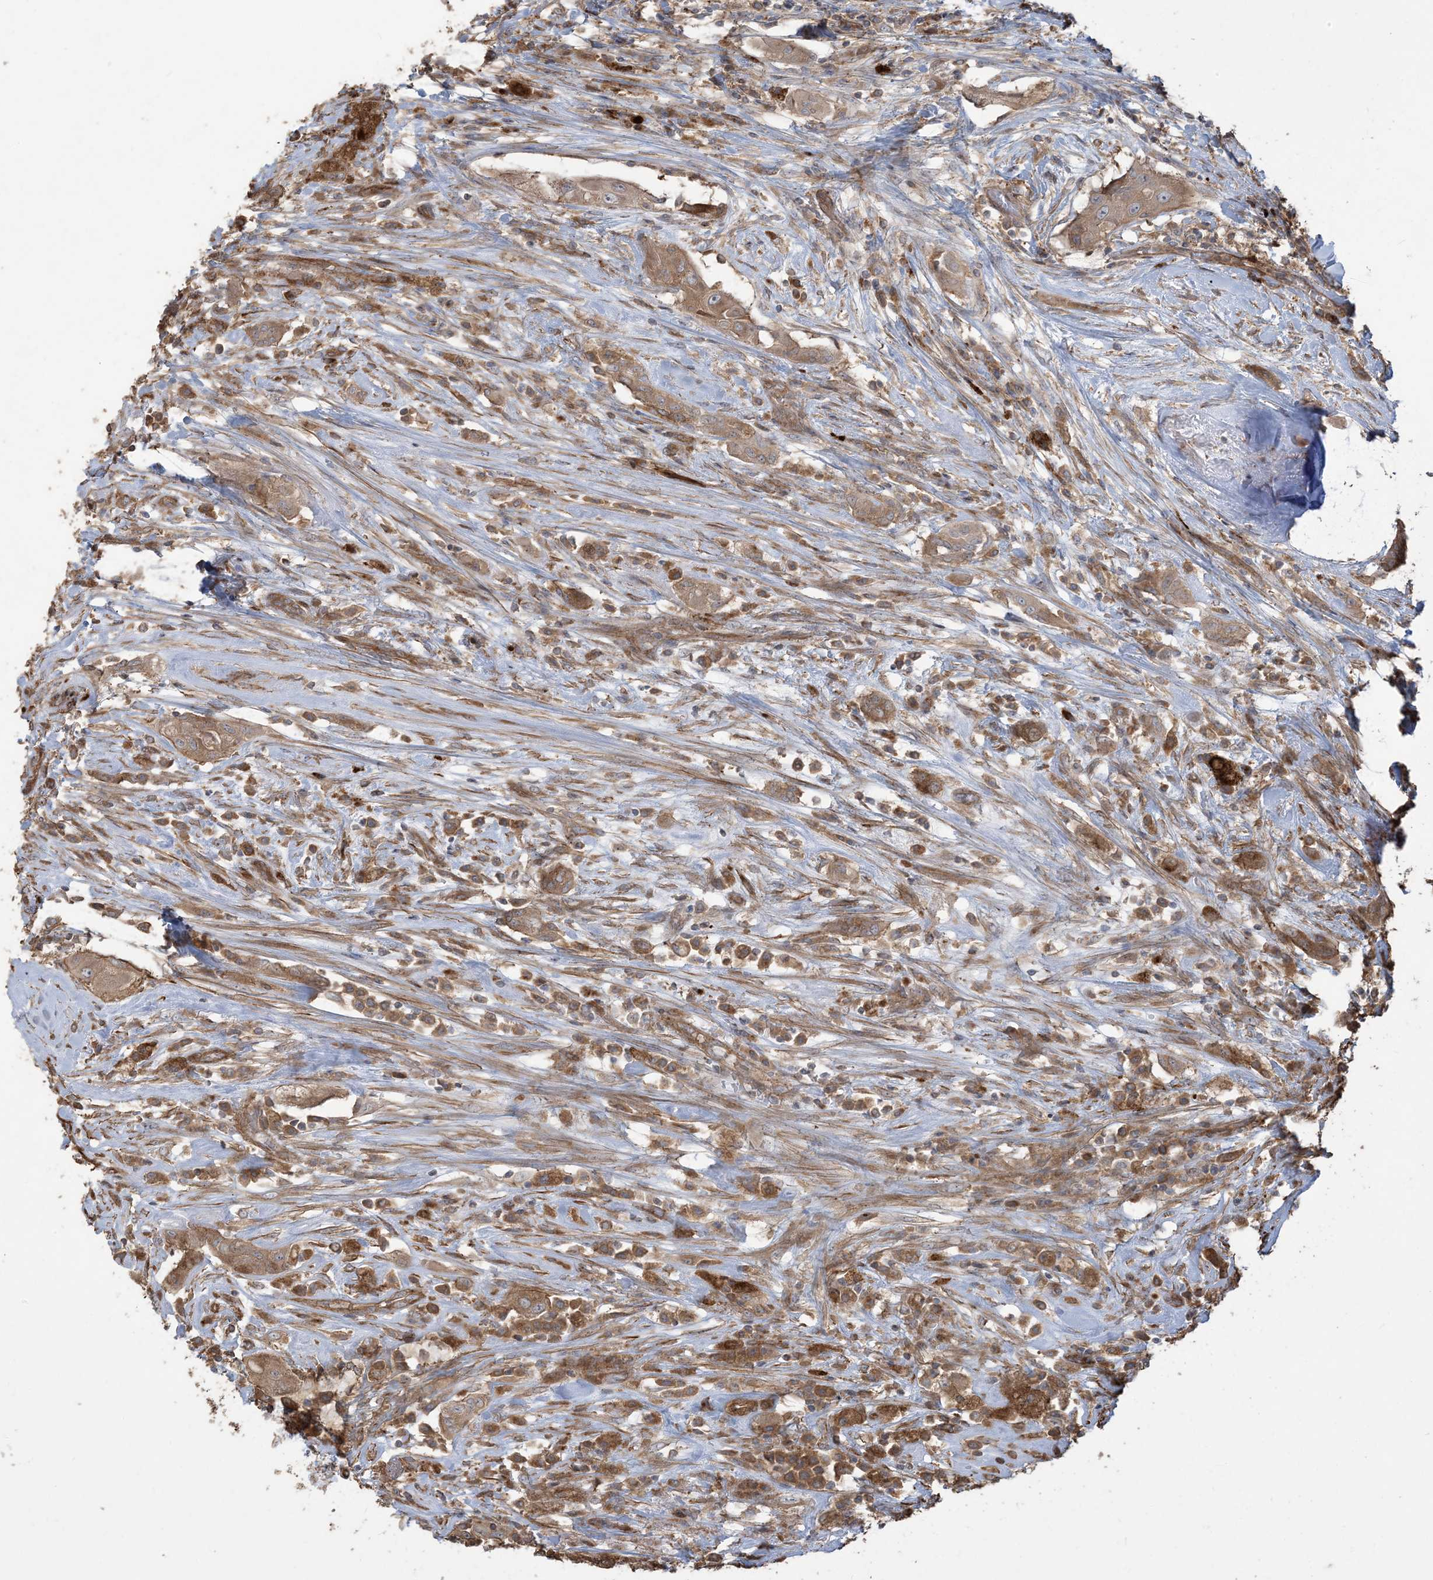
{"staining": {"intensity": "moderate", "quantity": ">75%", "location": "cytoplasmic/membranous"}, "tissue": "thyroid cancer", "cell_type": "Tumor cells", "image_type": "cancer", "snomed": [{"axis": "morphology", "description": "Papillary adenocarcinoma, NOS"}, {"axis": "topography", "description": "Thyroid gland"}], "caption": "About >75% of tumor cells in thyroid cancer reveal moderate cytoplasmic/membranous protein expression as visualized by brown immunohistochemical staining.", "gene": "KLHL18", "patient": {"sex": "female", "age": 59}}